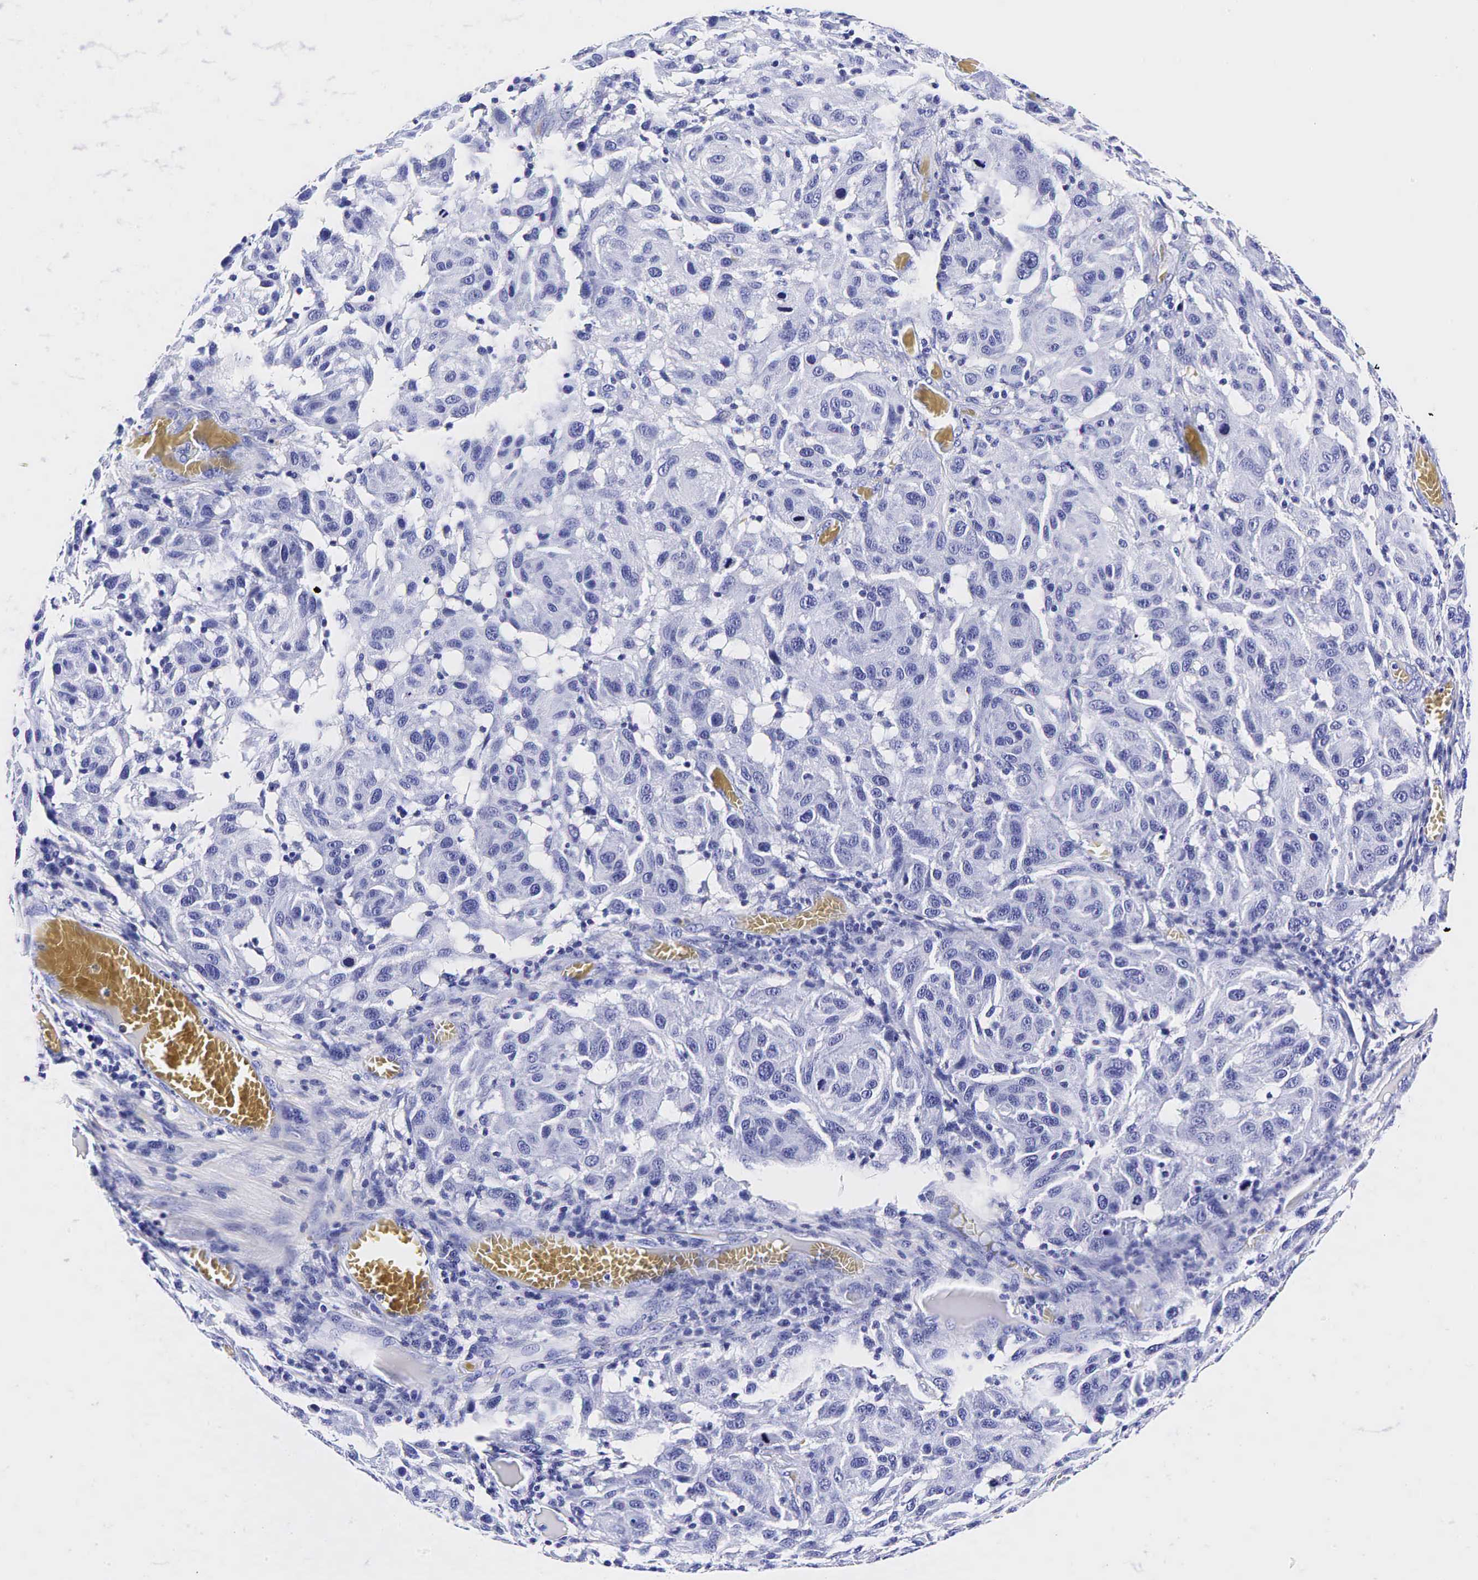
{"staining": {"intensity": "negative", "quantity": "none", "location": "none"}, "tissue": "melanoma", "cell_type": "Tumor cells", "image_type": "cancer", "snomed": [{"axis": "morphology", "description": "Malignant melanoma, NOS"}, {"axis": "topography", "description": "Skin"}], "caption": "A micrograph of human malignant melanoma is negative for staining in tumor cells.", "gene": "GAST", "patient": {"sex": "female", "age": 77}}